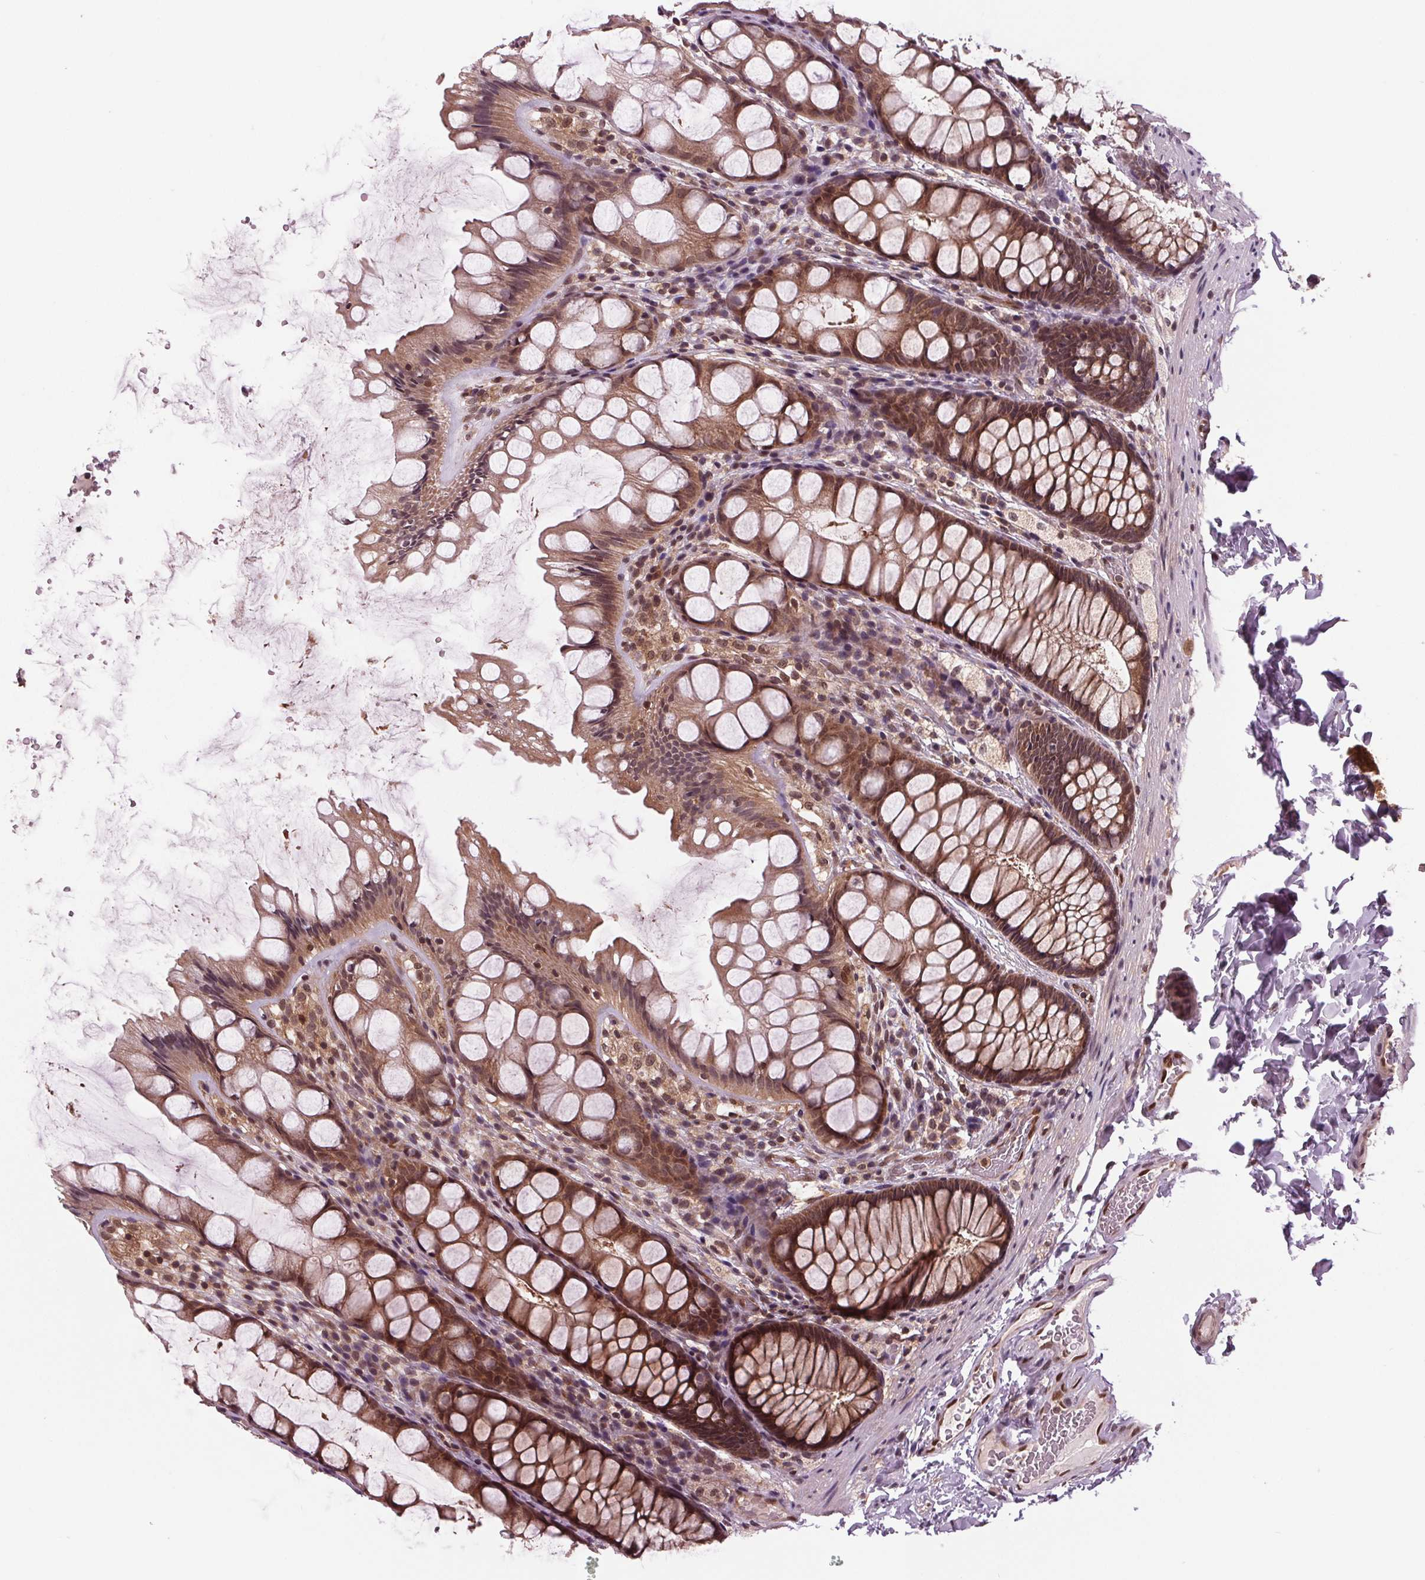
{"staining": {"intensity": "moderate", "quantity": ">75%", "location": "cytoplasmic/membranous"}, "tissue": "colon", "cell_type": "Endothelial cells", "image_type": "normal", "snomed": [{"axis": "morphology", "description": "Normal tissue, NOS"}, {"axis": "topography", "description": "Colon"}], "caption": "Protein analysis of normal colon displays moderate cytoplasmic/membranous positivity in about >75% of endothelial cells.", "gene": "STAT3", "patient": {"sex": "male", "age": 47}}